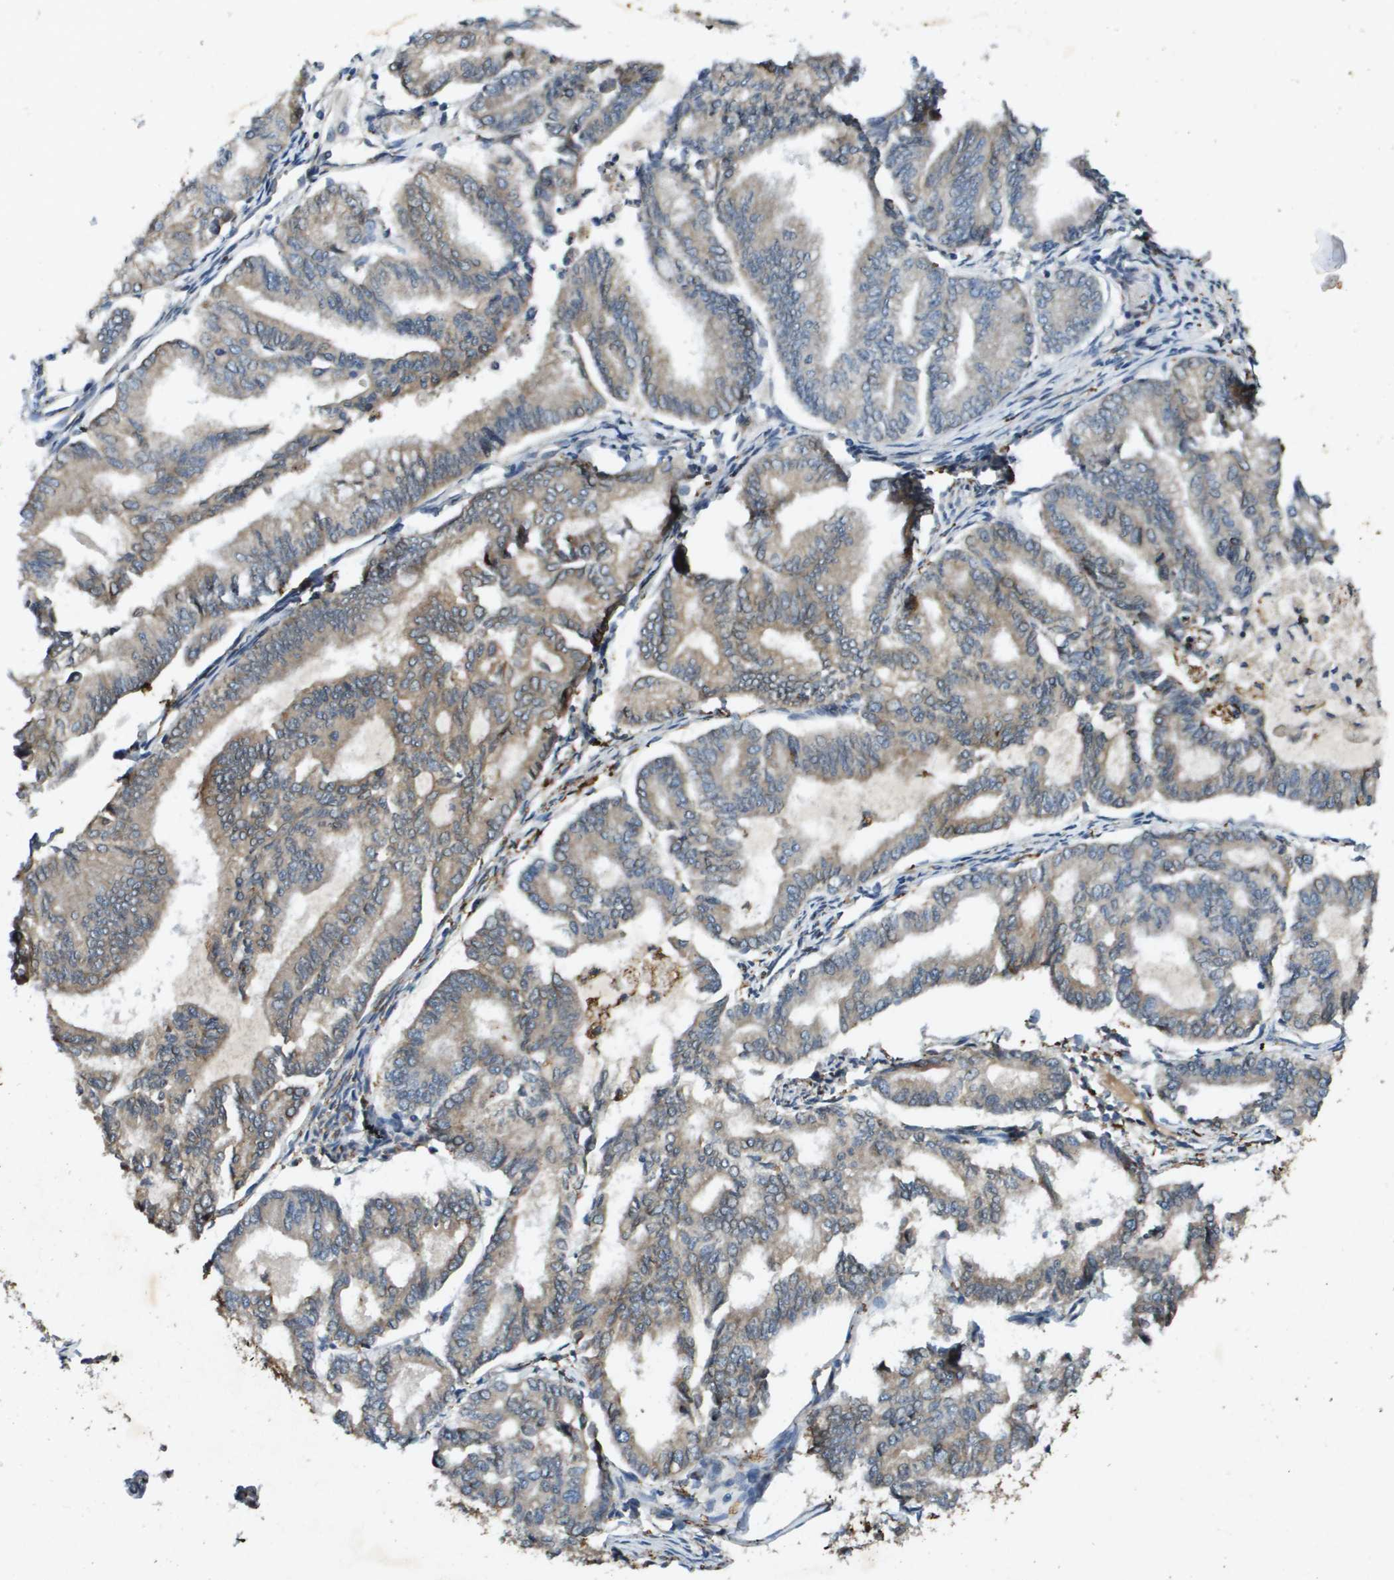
{"staining": {"intensity": "moderate", "quantity": "25%-75%", "location": "cytoplasmic/membranous"}, "tissue": "endometrial cancer", "cell_type": "Tumor cells", "image_type": "cancer", "snomed": [{"axis": "morphology", "description": "Adenocarcinoma, NOS"}, {"axis": "topography", "description": "Endometrium"}], "caption": "The immunohistochemical stain highlights moderate cytoplasmic/membranous staining in tumor cells of endometrial adenocarcinoma tissue.", "gene": "PGAP3", "patient": {"sex": "female", "age": 79}}